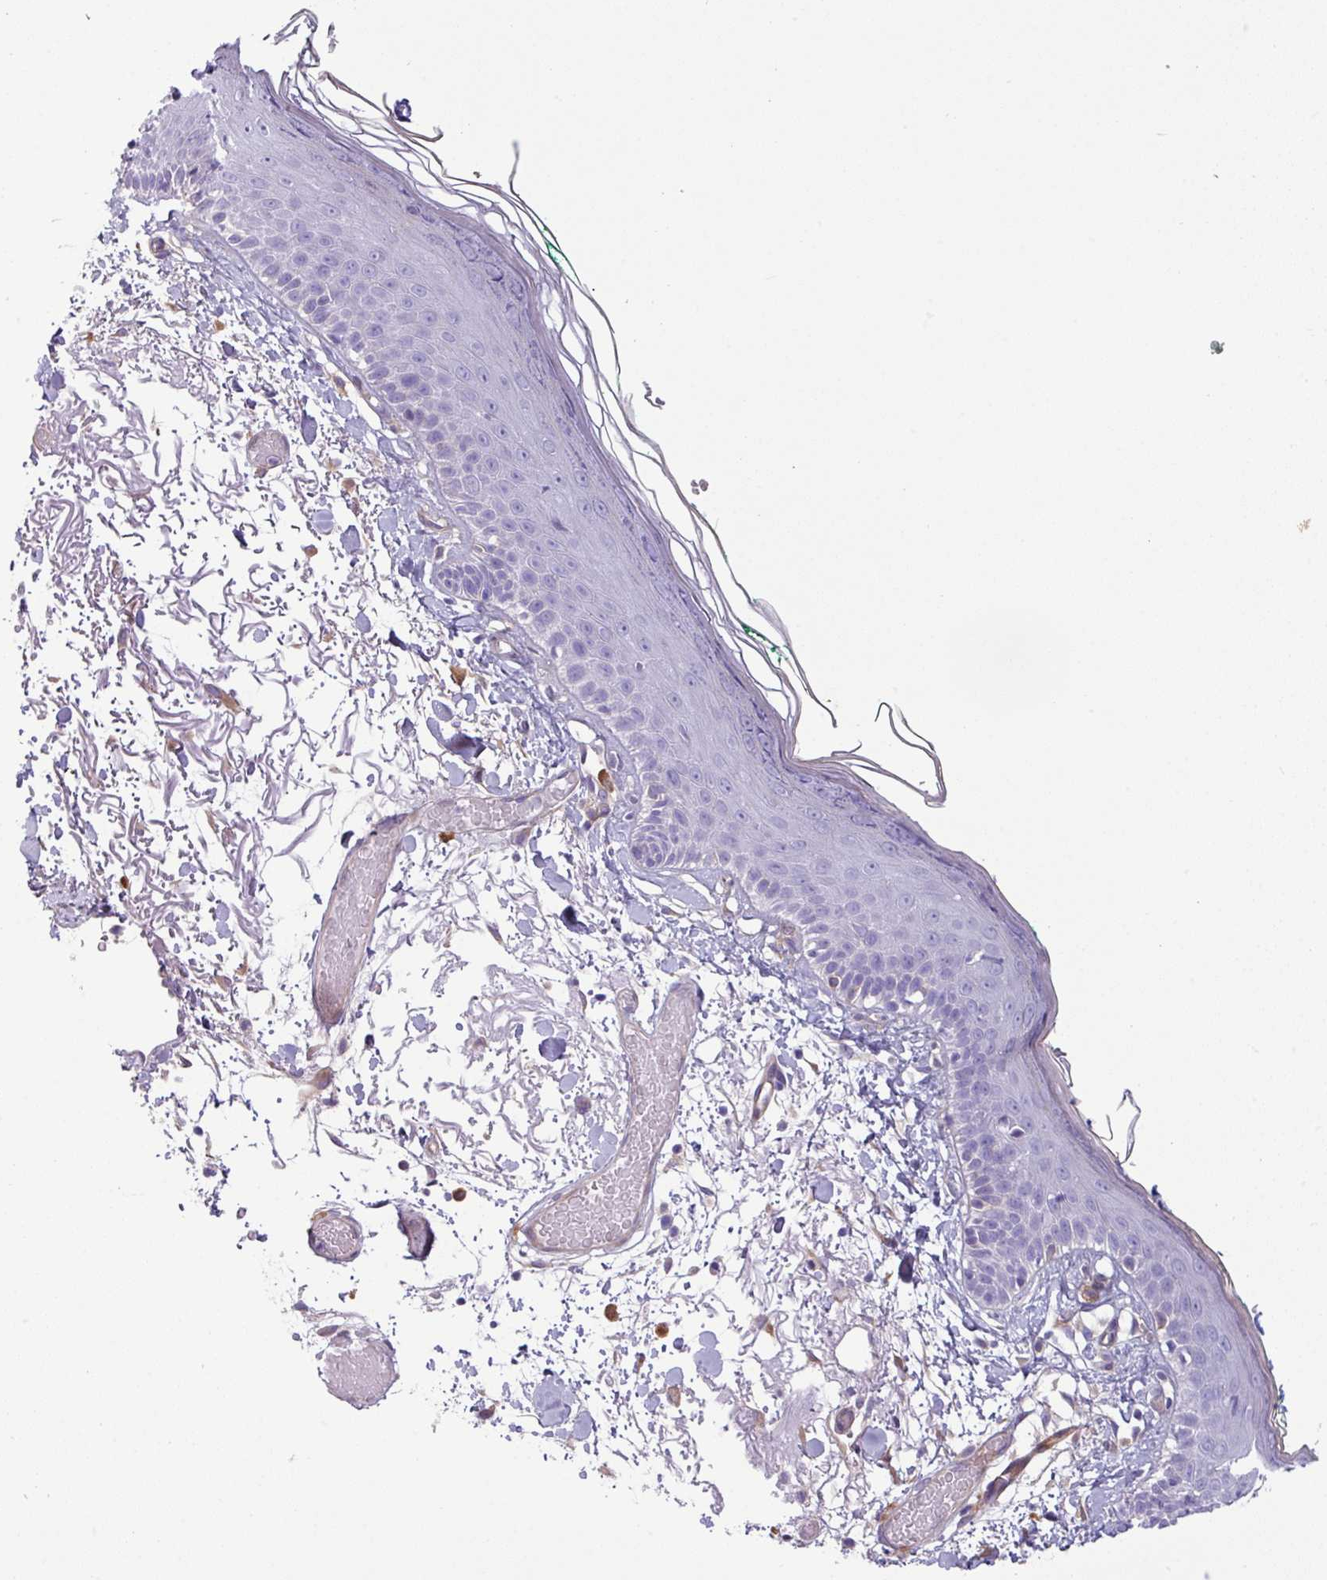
{"staining": {"intensity": "negative", "quantity": "none", "location": "none"}, "tissue": "skin", "cell_type": "Fibroblasts", "image_type": "normal", "snomed": [{"axis": "morphology", "description": "Normal tissue, NOS"}, {"axis": "topography", "description": "Skin"}], "caption": "The image exhibits no significant staining in fibroblasts of skin. (DAB (3,3'-diaminobenzidine) immunohistochemistry (IHC) with hematoxylin counter stain).", "gene": "KIRREL3", "patient": {"sex": "male", "age": 79}}